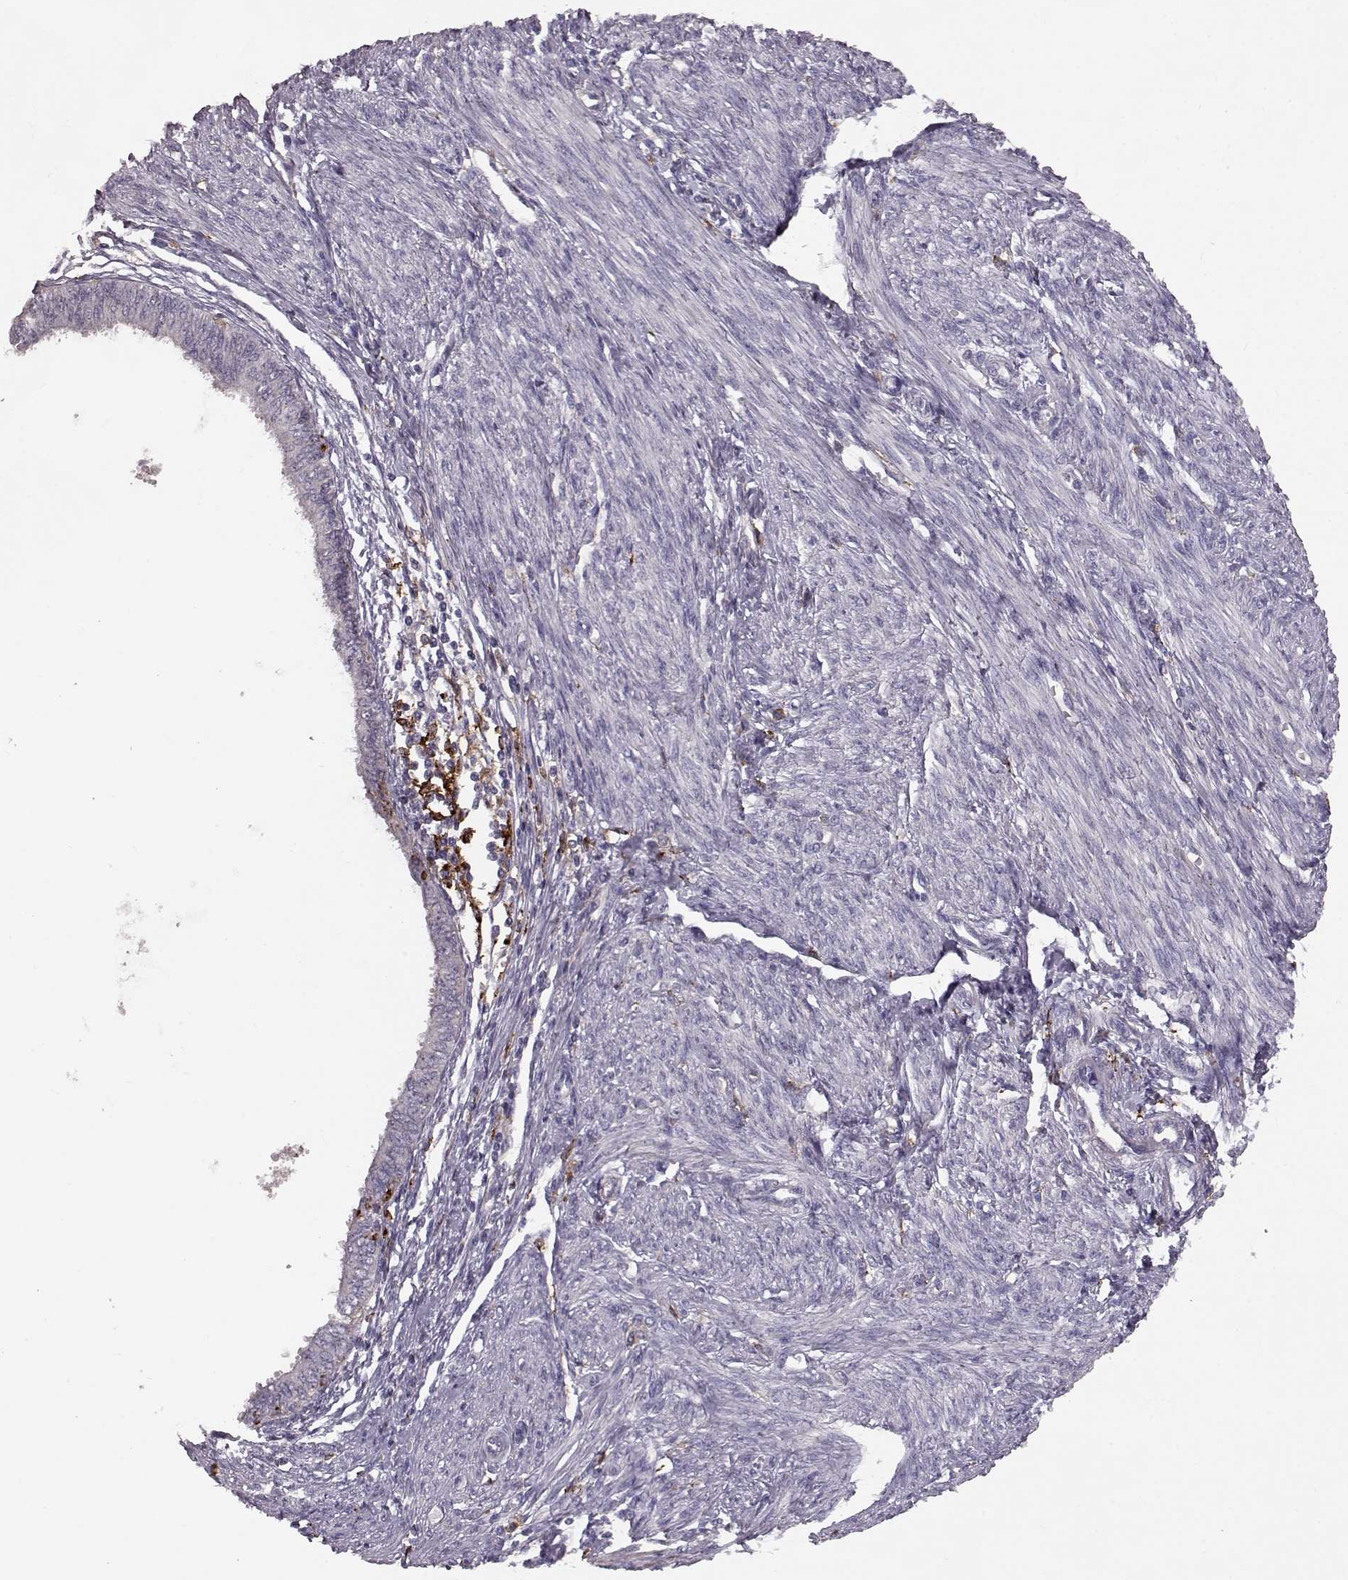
{"staining": {"intensity": "negative", "quantity": "none", "location": "none"}, "tissue": "endometrial cancer", "cell_type": "Tumor cells", "image_type": "cancer", "snomed": [{"axis": "morphology", "description": "Adenocarcinoma, NOS"}, {"axis": "topography", "description": "Endometrium"}], "caption": "Tumor cells are negative for brown protein staining in adenocarcinoma (endometrial). Brightfield microscopy of IHC stained with DAB (brown) and hematoxylin (blue), captured at high magnification.", "gene": "CCNF", "patient": {"sex": "female", "age": 68}}